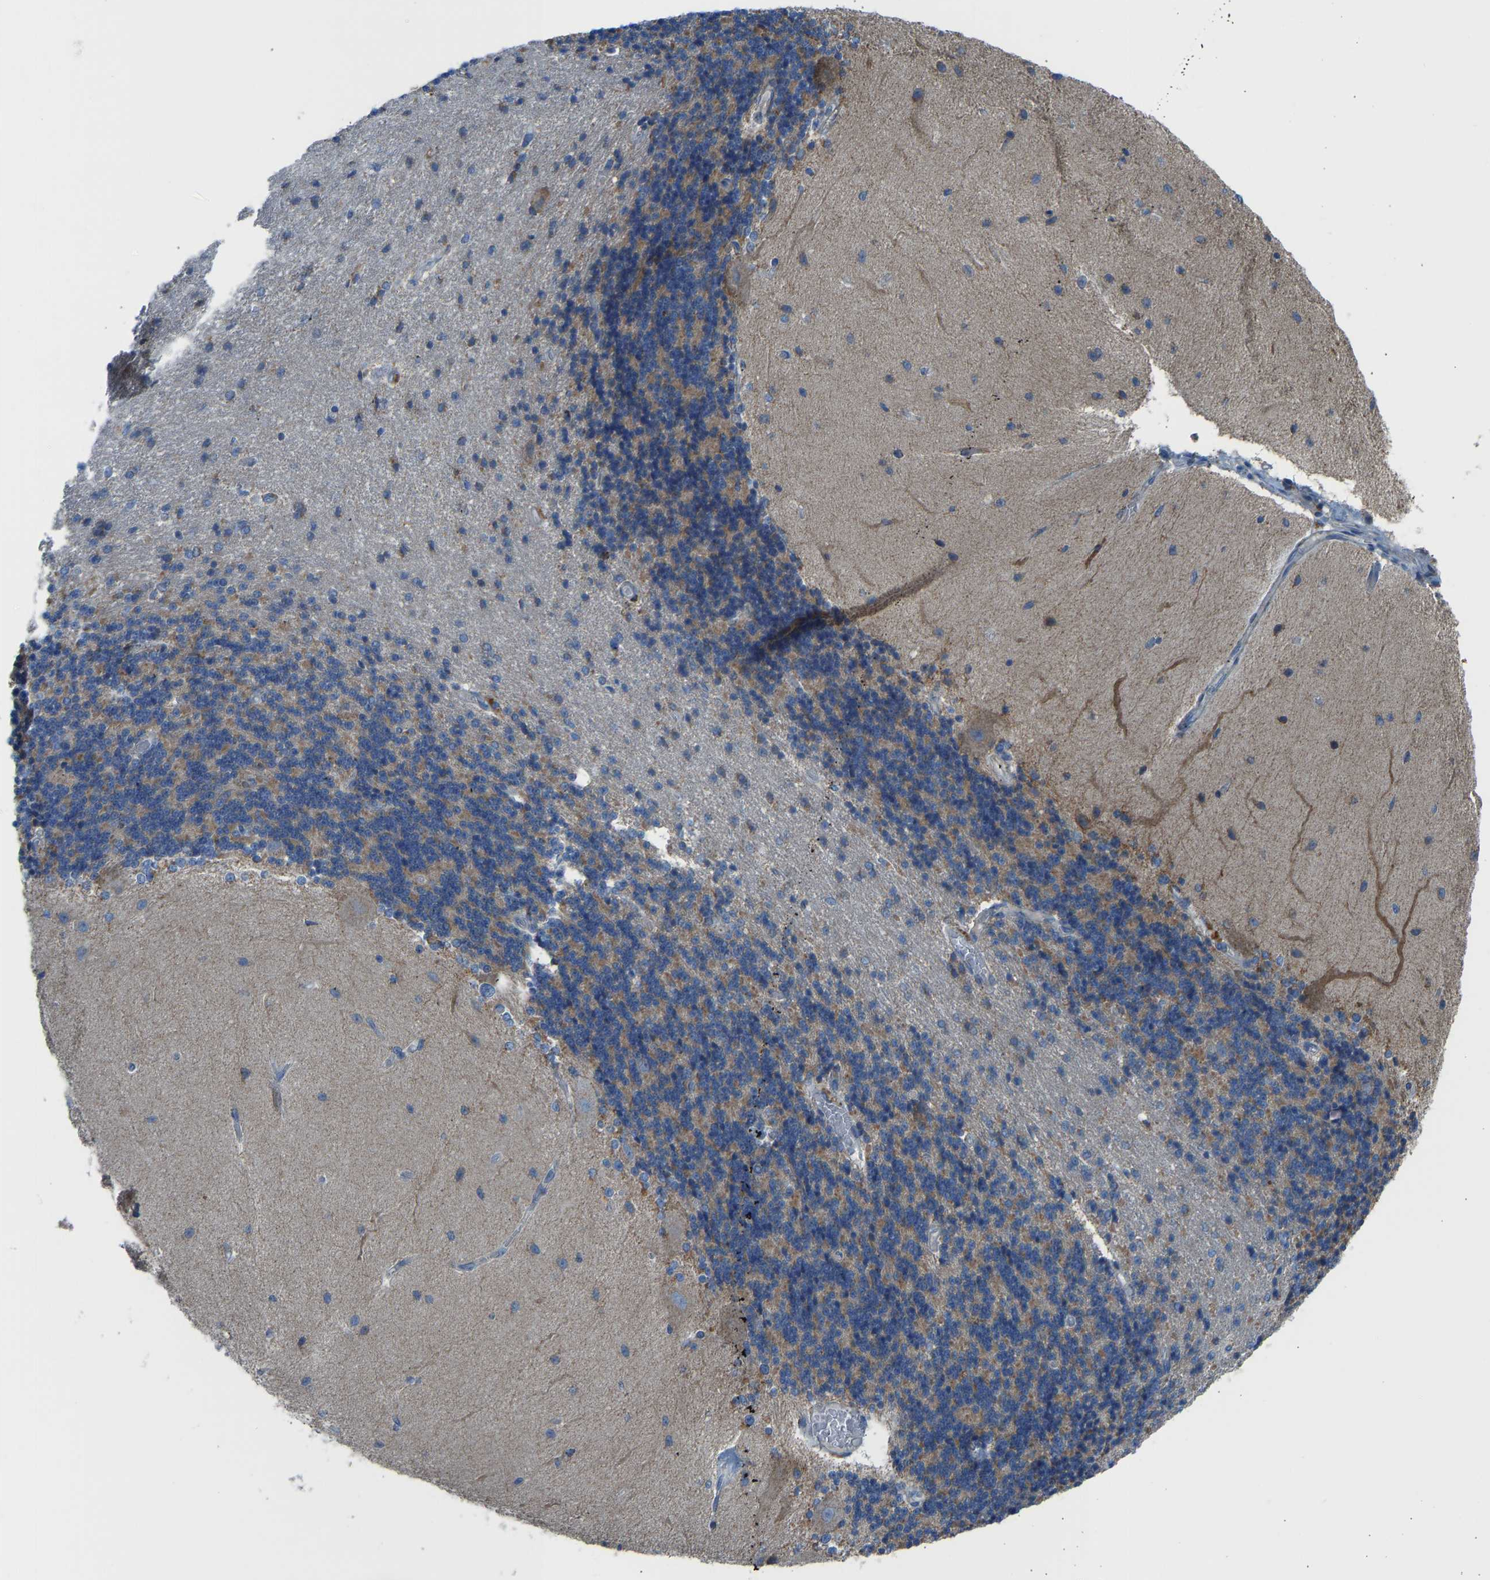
{"staining": {"intensity": "moderate", "quantity": "25%-75%", "location": "cytoplasmic/membranous"}, "tissue": "cerebellum", "cell_type": "Cells in granular layer", "image_type": "normal", "snomed": [{"axis": "morphology", "description": "Normal tissue, NOS"}, {"axis": "topography", "description": "Cerebellum"}], "caption": "High-power microscopy captured an IHC image of benign cerebellum, revealing moderate cytoplasmic/membranous staining in approximately 25%-75% of cells in granular layer. The staining was performed using DAB (3,3'-diaminobenzidine), with brown indicating positive protein expression. Nuclei are stained blue with hematoxylin.", "gene": "SMIM20", "patient": {"sex": "female", "age": 54}}